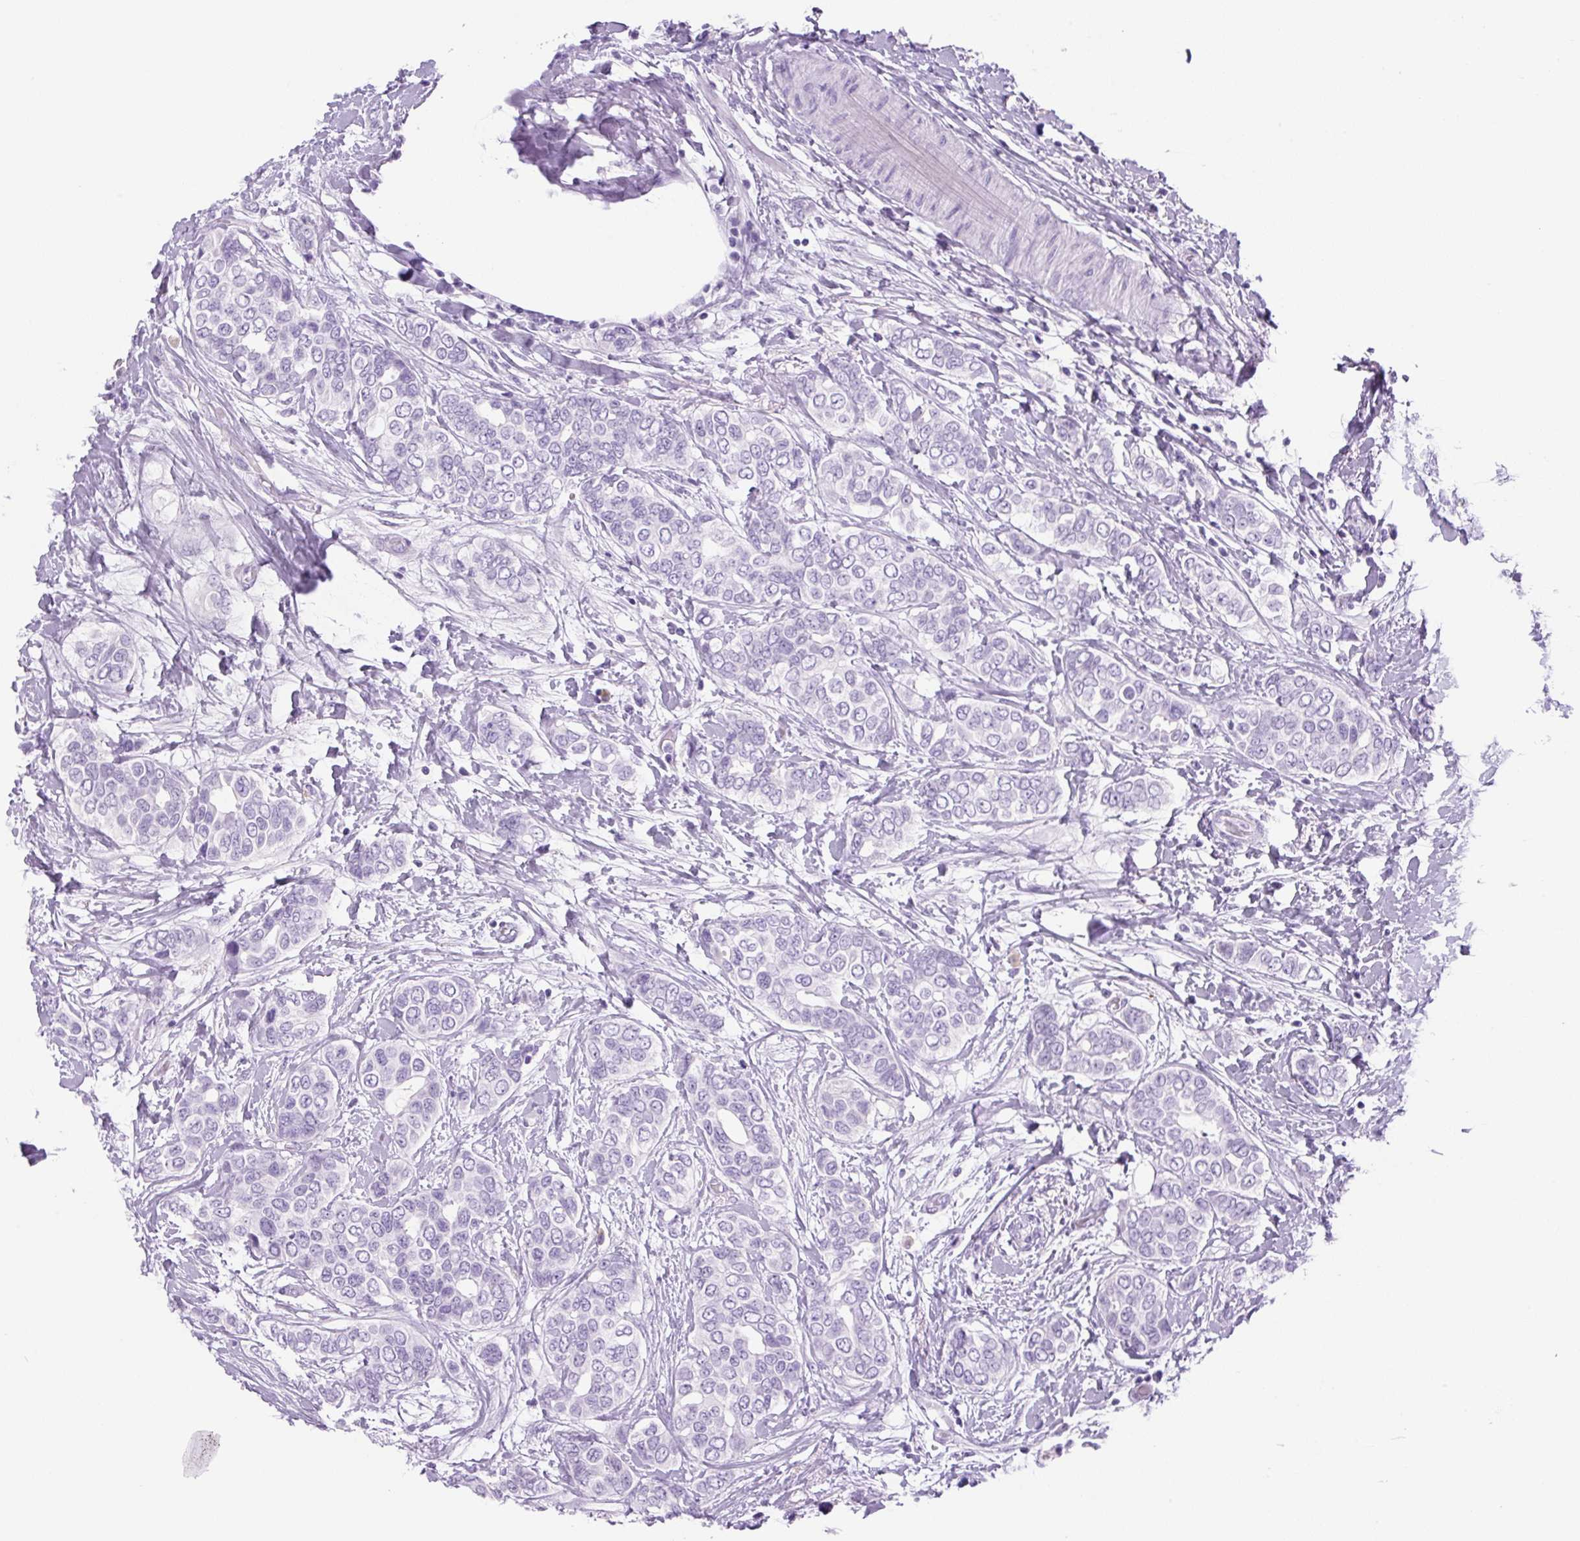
{"staining": {"intensity": "negative", "quantity": "none", "location": "none"}, "tissue": "breast cancer", "cell_type": "Tumor cells", "image_type": "cancer", "snomed": [{"axis": "morphology", "description": "Lobular carcinoma"}, {"axis": "topography", "description": "Breast"}], "caption": "Immunohistochemistry image of breast cancer (lobular carcinoma) stained for a protein (brown), which demonstrates no positivity in tumor cells.", "gene": "PRRT1", "patient": {"sex": "female", "age": 51}}